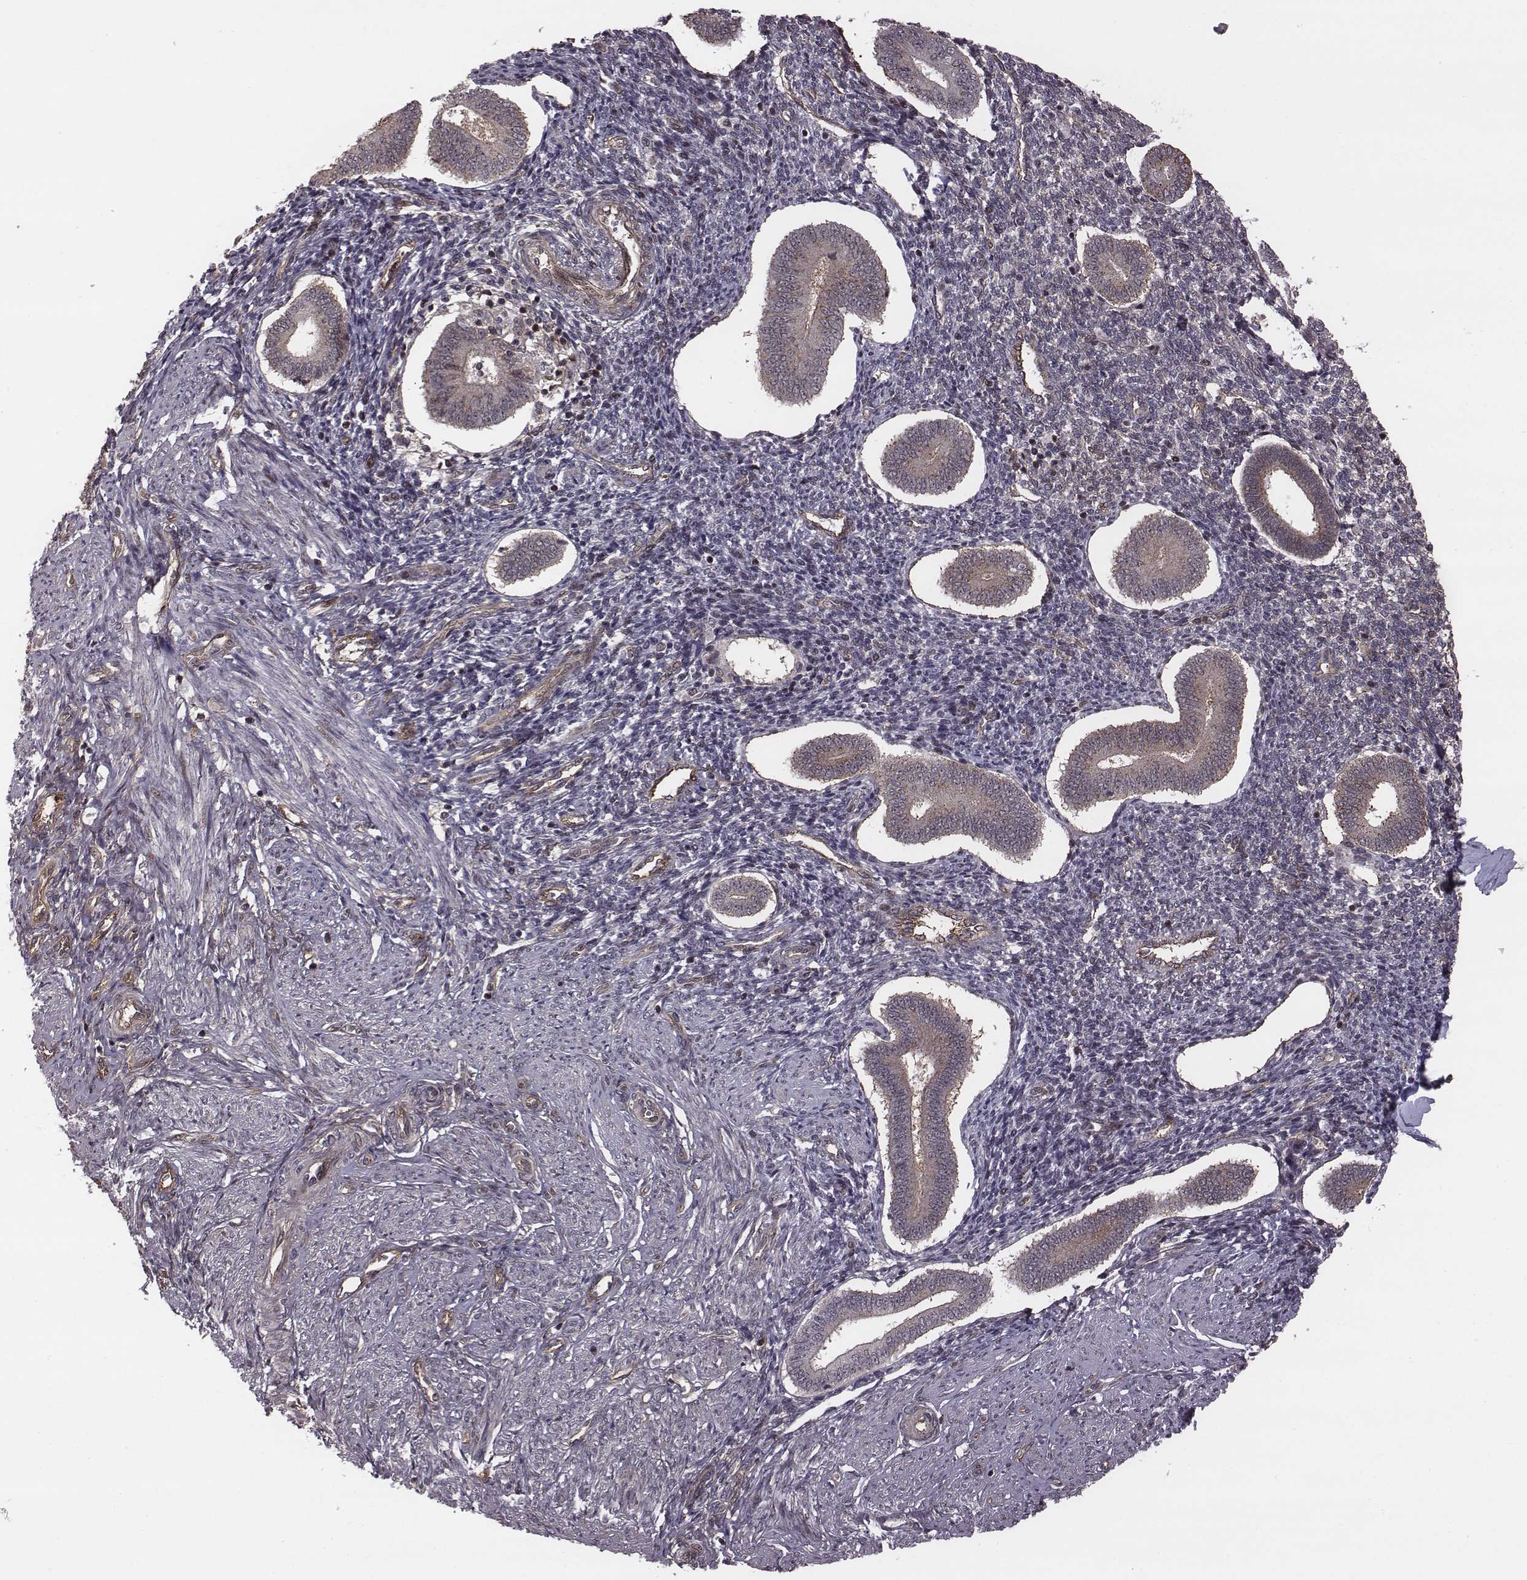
{"staining": {"intensity": "negative", "quantity": "none", "location": "none"}, "tissue": "endometrium", "cell_type": "Cells in endometrial stroma", "image_type": "normal", "snomed": [{"axis": "morphology", "description": "Normal tissue, NOS"}, {"axis": "topography", "description": "Endometrium"}], "caption": "An immunohistochemistry (IHC) histopathology image of benign endometrium is shown. There is no staining in cells in endometrial stroma of endometrium.", "gene": "RPL3", "patient": {"sex": "female", "age": 40}}